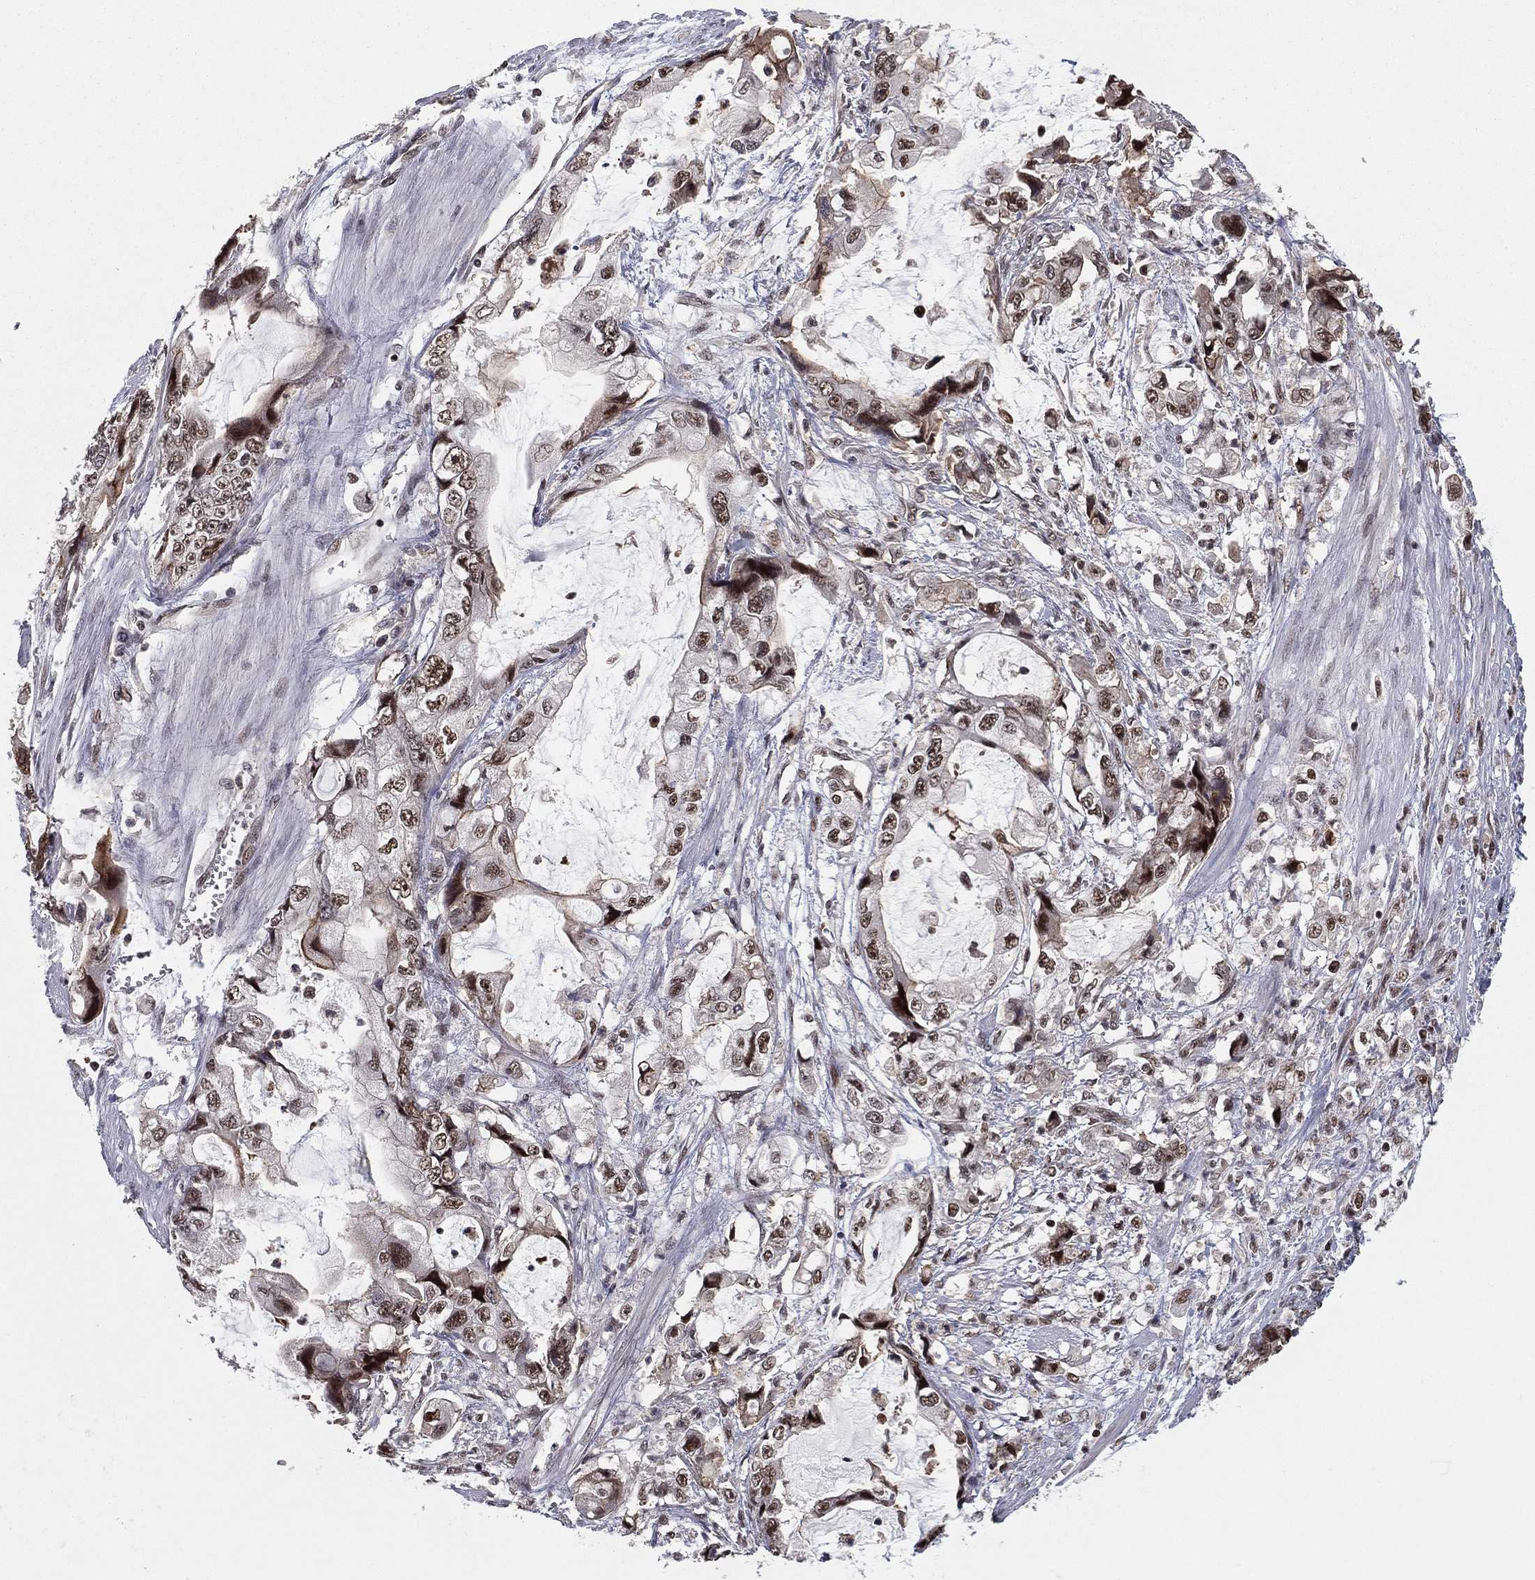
{"staining": {"intensity": "strong", "quantity": "25%-75%", "location": "nuclear"}, "tissue": "stomach cancer", "cell_type": "Tumor cells", "image_type": "cancer", "snomed": [{"axis": "morphology", "description": "Adenocarcinoma, NOS"}, {"axis": "topography", "description": "Pancreas"}, {"axis": "topography", "description": "Stomach, upper"}, {"axis": "topography", "description": "Stomach"}], "caption": "Stomach cancer (adenocarcinoma) stained with a protein marker reveals strong staining in tumor cells.", "gene": "GPALPP1", "patient": {"sex": "male", "age": 77}}